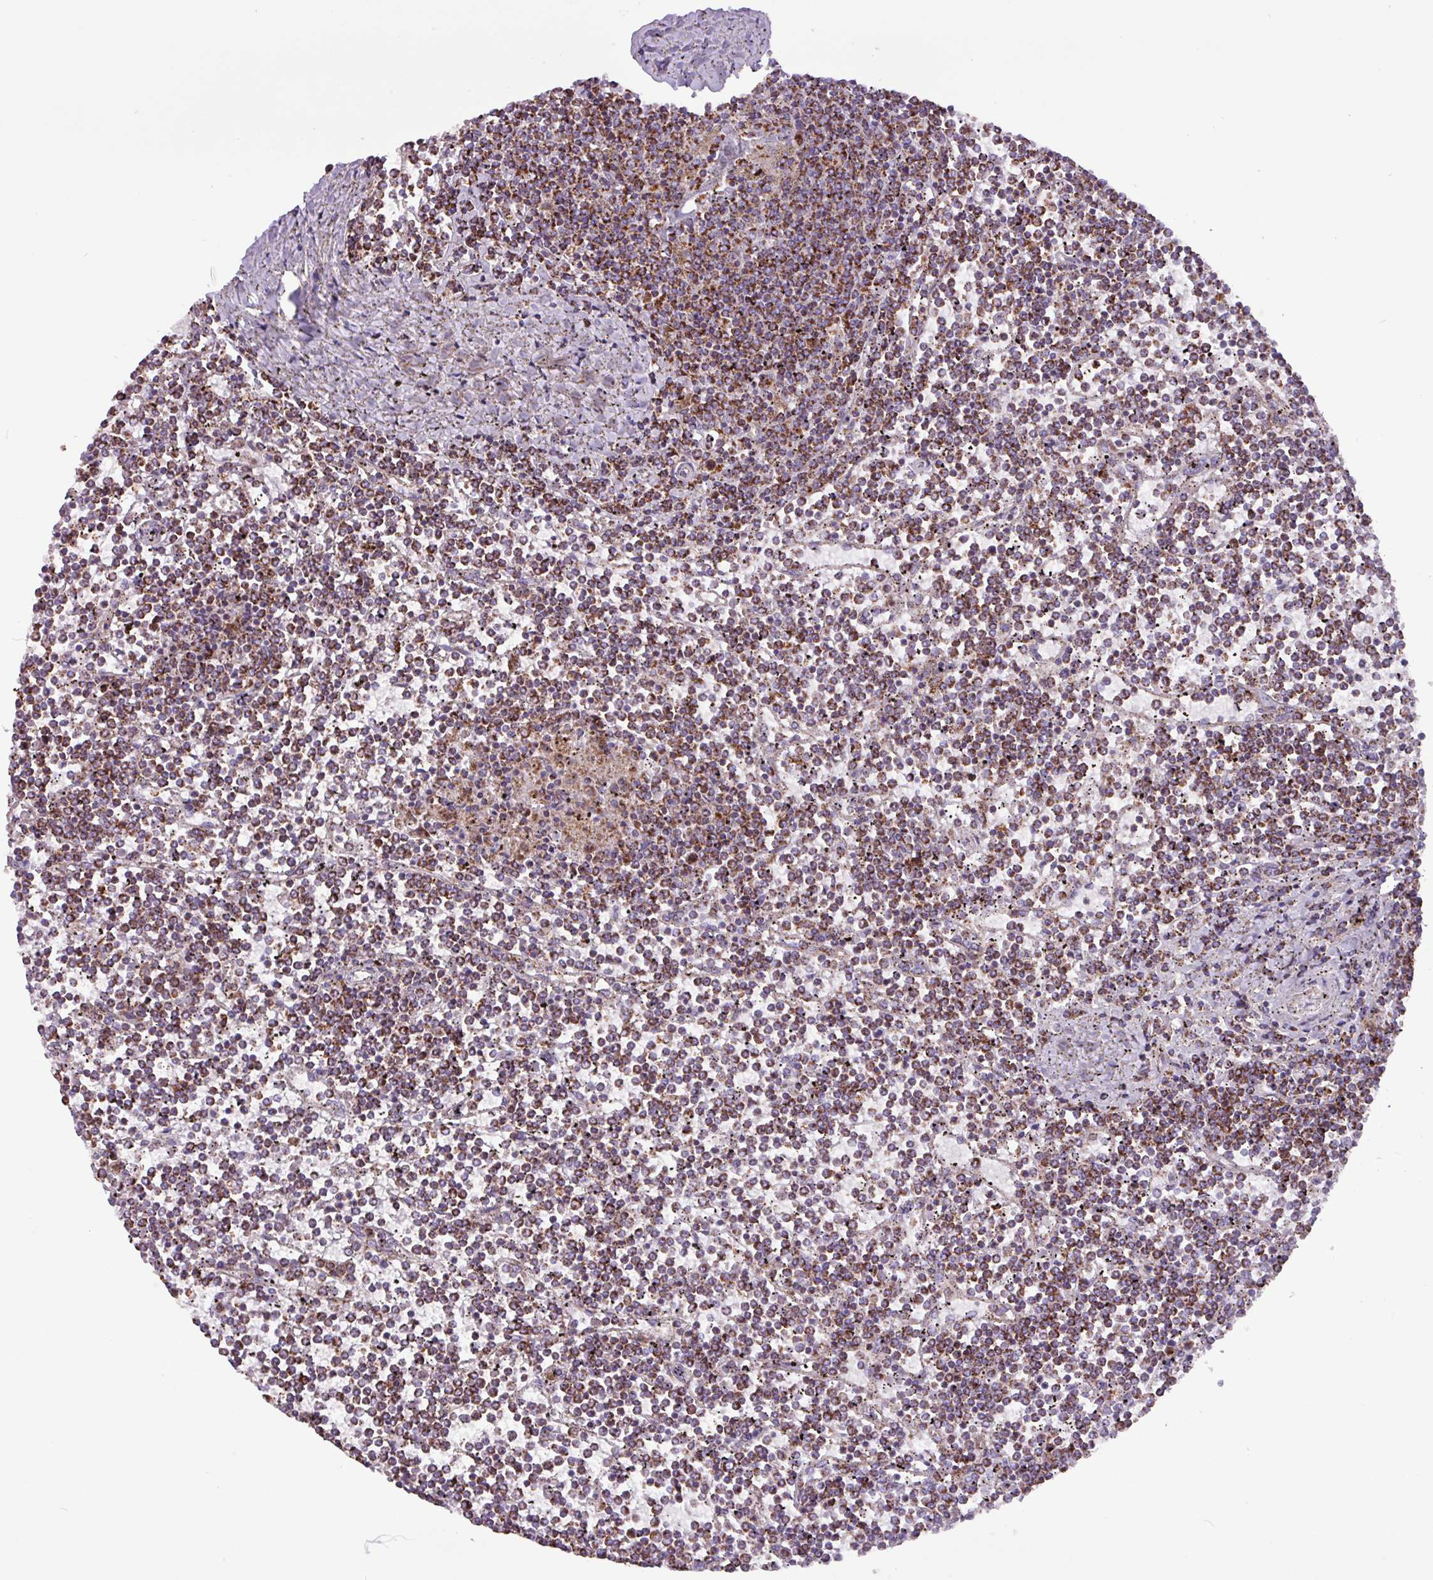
{"staining": {"intensity": "moderate", "quantity": ">75%", "location": "cytoplasmic/membranous"}, "tissue": "lymphoma", "cell_type": "Tumor cells", "image_type": "cancer", "snomed": [{"axis": "morphology", "description": "Malignant lymphoma, non-Hodgkin's type, Low grade"}, {"axis": "topography", "description": "Spleen"}], "caption": "Tumor cells reveal medium levels of moderate cytoplasmic/membranous expression in about >75% of cells in malignant lymphoma, non-Hodgkin's type (low-grade). (Brightfield microscopy of DAB IHC at high magnification).", "gene": "RTL3", "patient": {"sex": "female", "age": 19}}